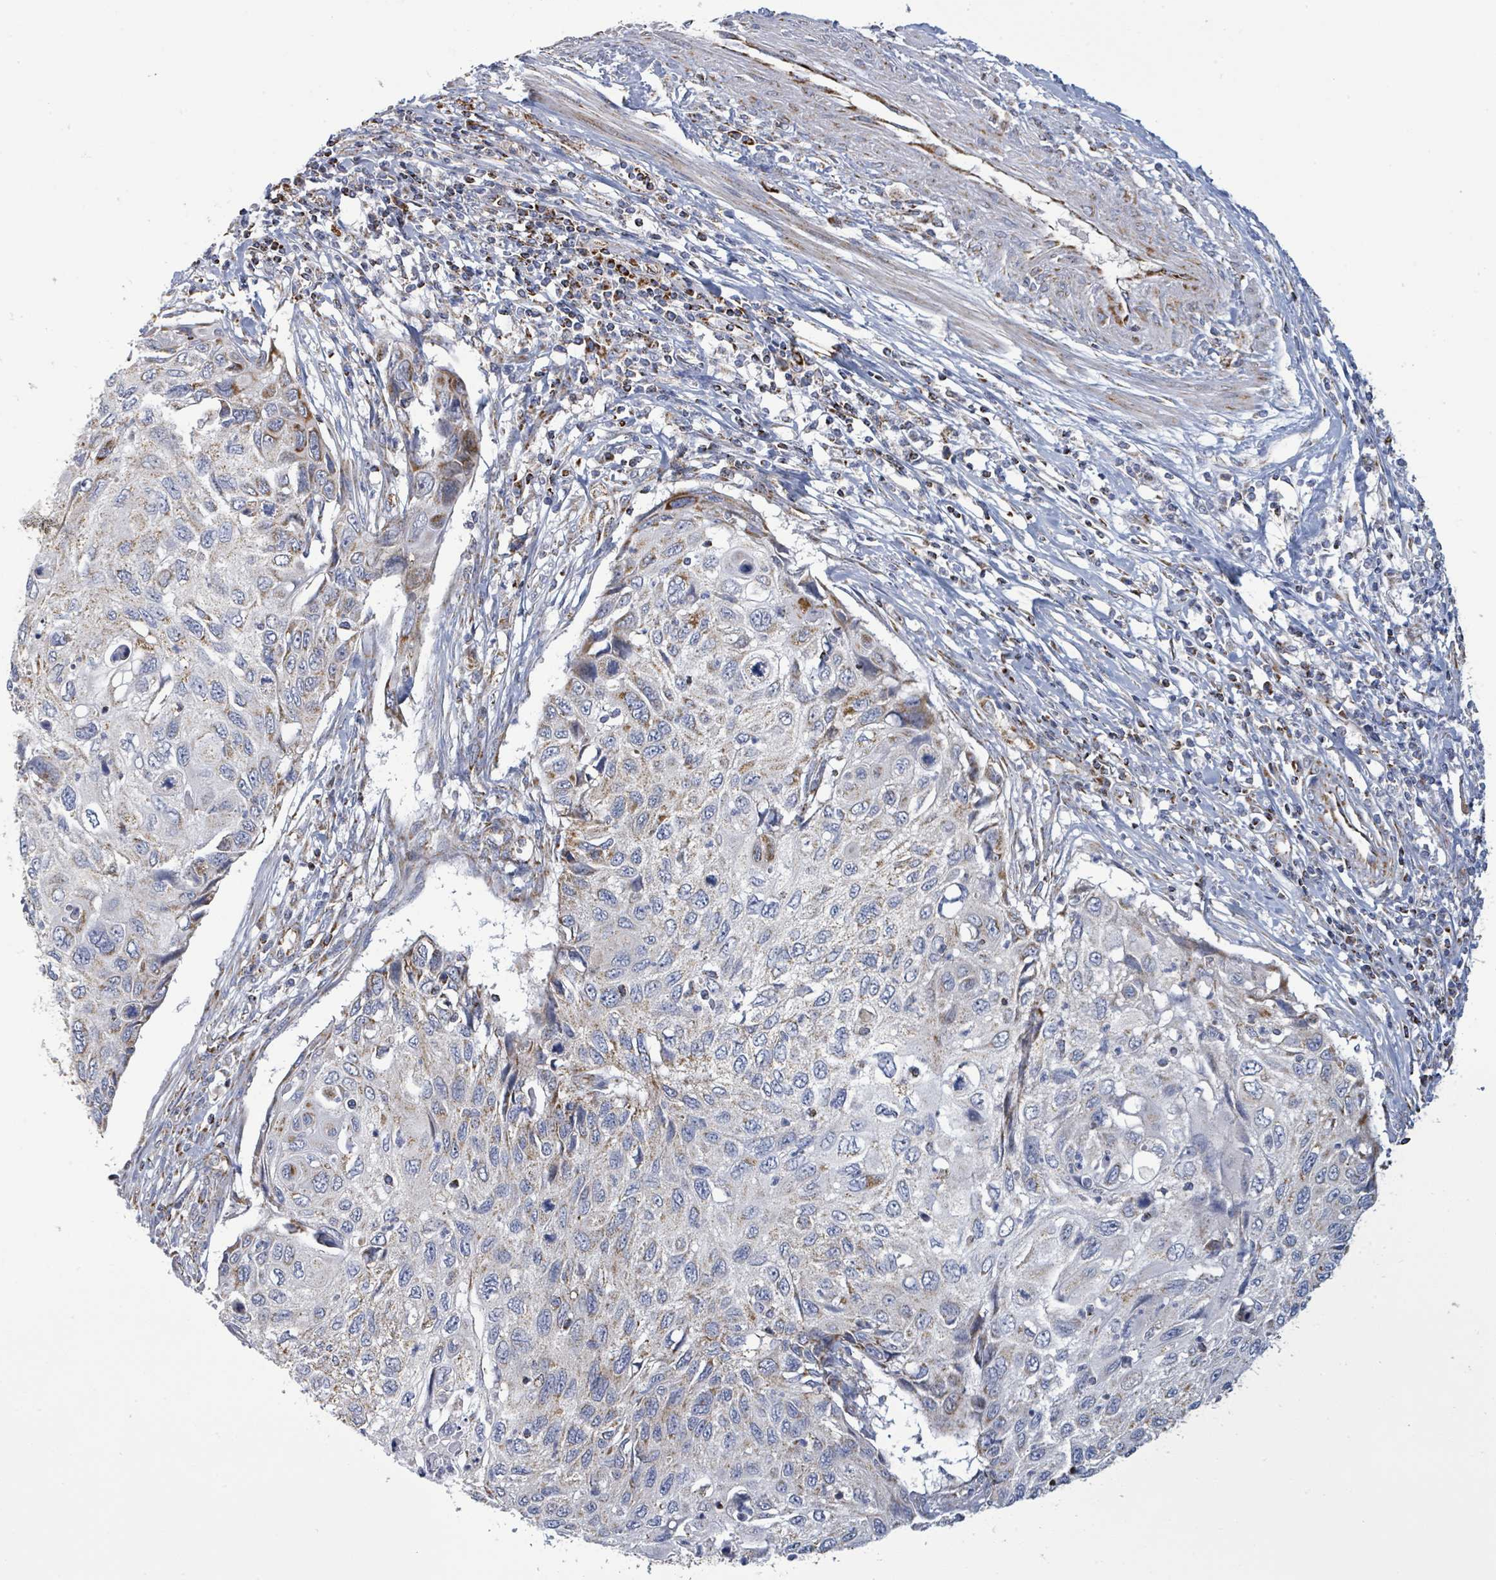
{"staining": {"intensity": "weak", "quantity": "25%-75%", "location": "cytoplasmic/membranous"}, "tissue": "cervical cancer", "cell_type": "Tumor cells", "image_type": "cancer", "snomed": [{"axis": "morphology", "description": "Squamous cell carcinoma, NOS"}, {"axis": "topography", "description": "Cervix"}], "caption": "Protein staining demonstrates weak cytoplasmic/membranous expression in about 25%-75% of tumor cells in cervical cancer.", "gene": "SUCLG2", "patient": {"sex": "female", "age": 70}}